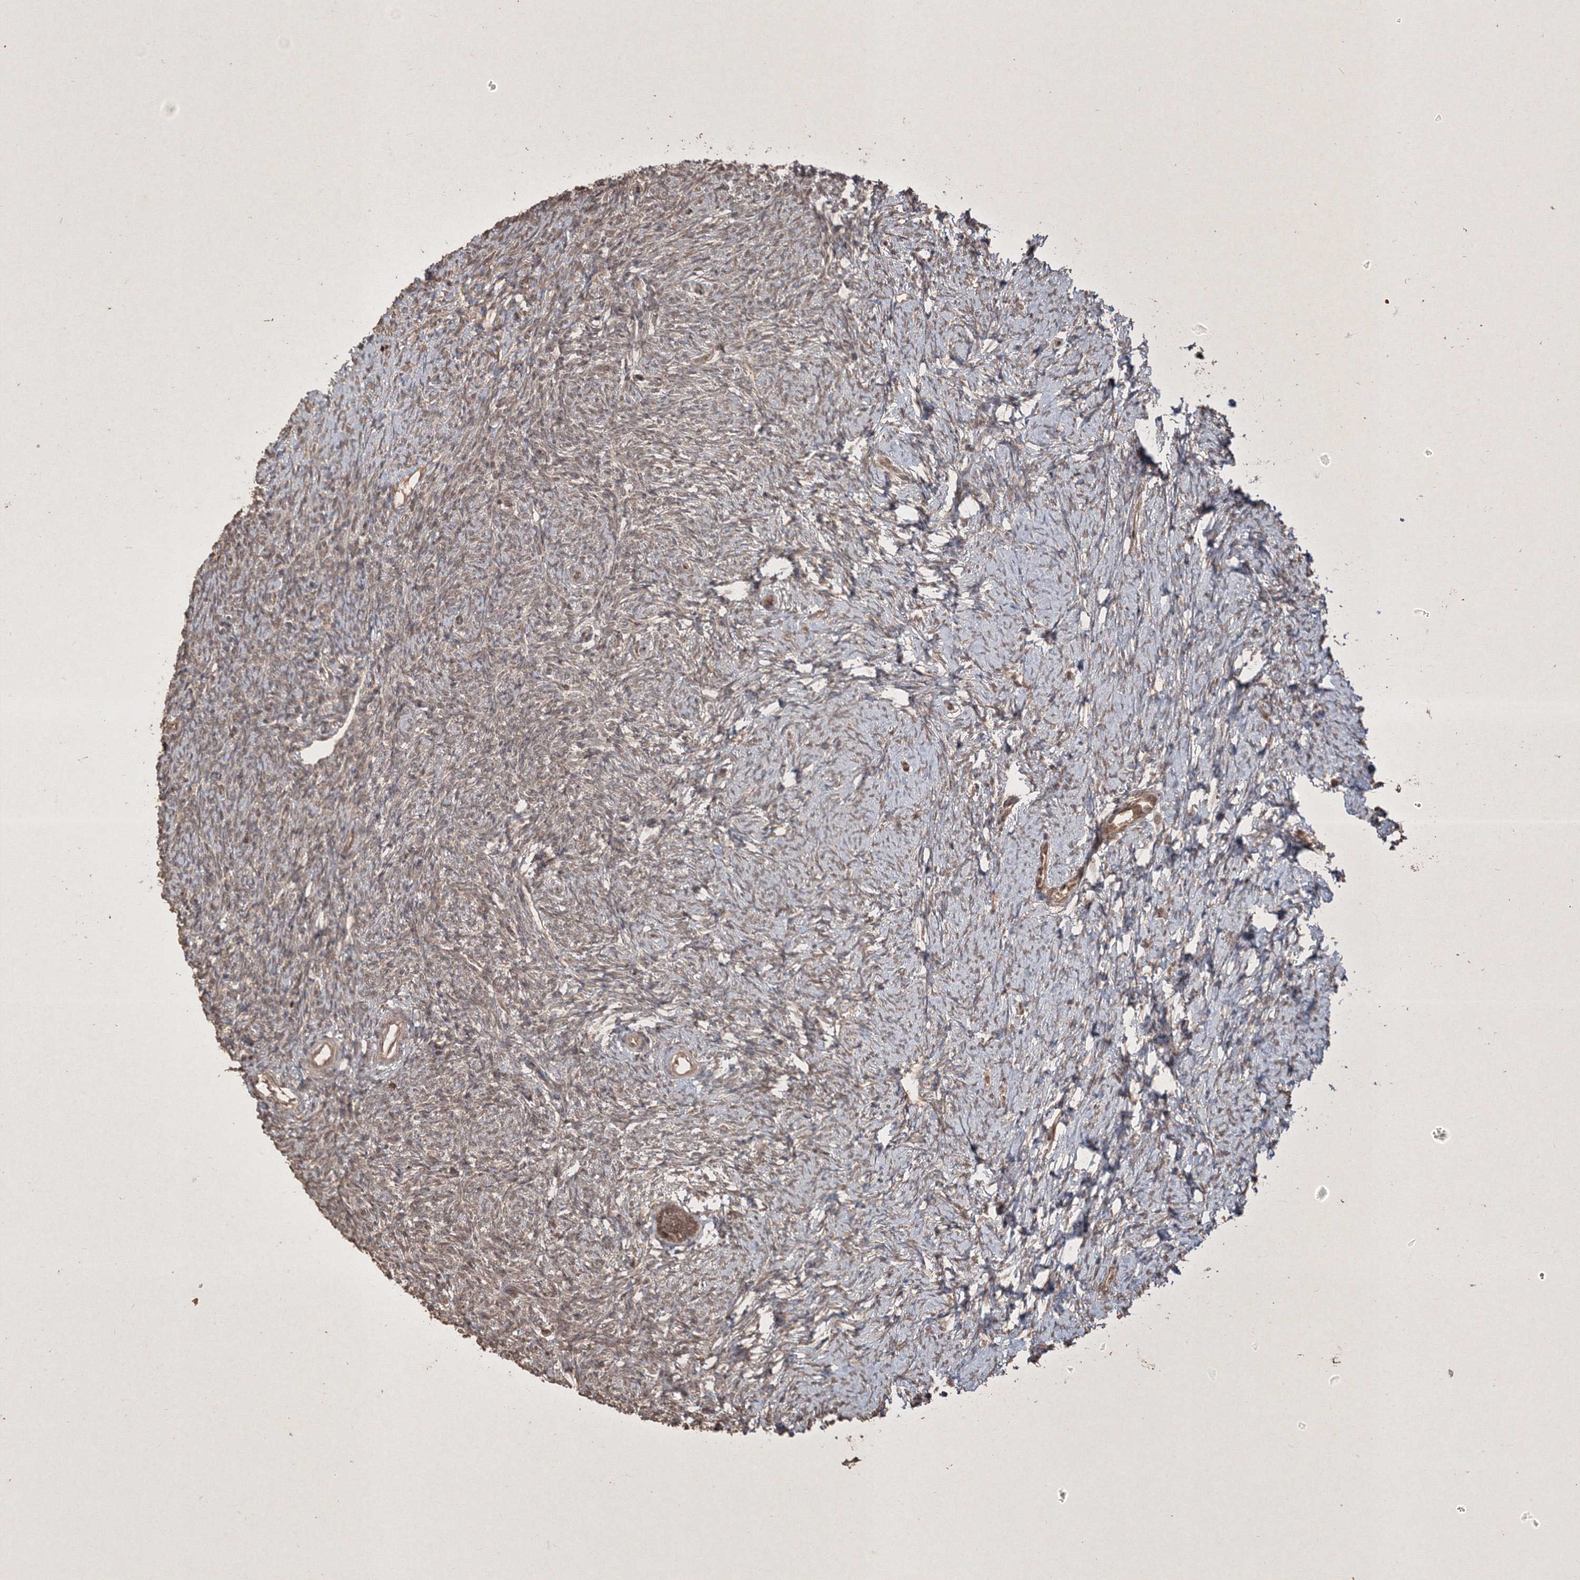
{"staining": {"intensity": "moderate", "quantity": ">75%", "location": "cytoplasmic/membranous"}, "tissue": "ovary", "cell_type": "Follicle cells", "image_type": "normal", "snomed": [{"axis": "morphology", "description": "Normal tissue, NOS"}, {"axis": "morphology", "description": "Cyst, NOS"}, {"axis": "topography", "description": "Ovary"}], "caption": "Immunohistochemistry (IHC) staining of unremarkable ovary, which displays medium levels of moderate cytoplasmic/membranous positivity in about >75% of follicle cells indicating moderate cytoplasmic/membranous protein positivity. The staining was performed using DAB (3,3'-diaminobenzidine) (brown) for protein detection and nuclei were counterstained in hematoxylin (blue).", "gene": "PELI3", "patient": {"sex": "female", "age": 33}}